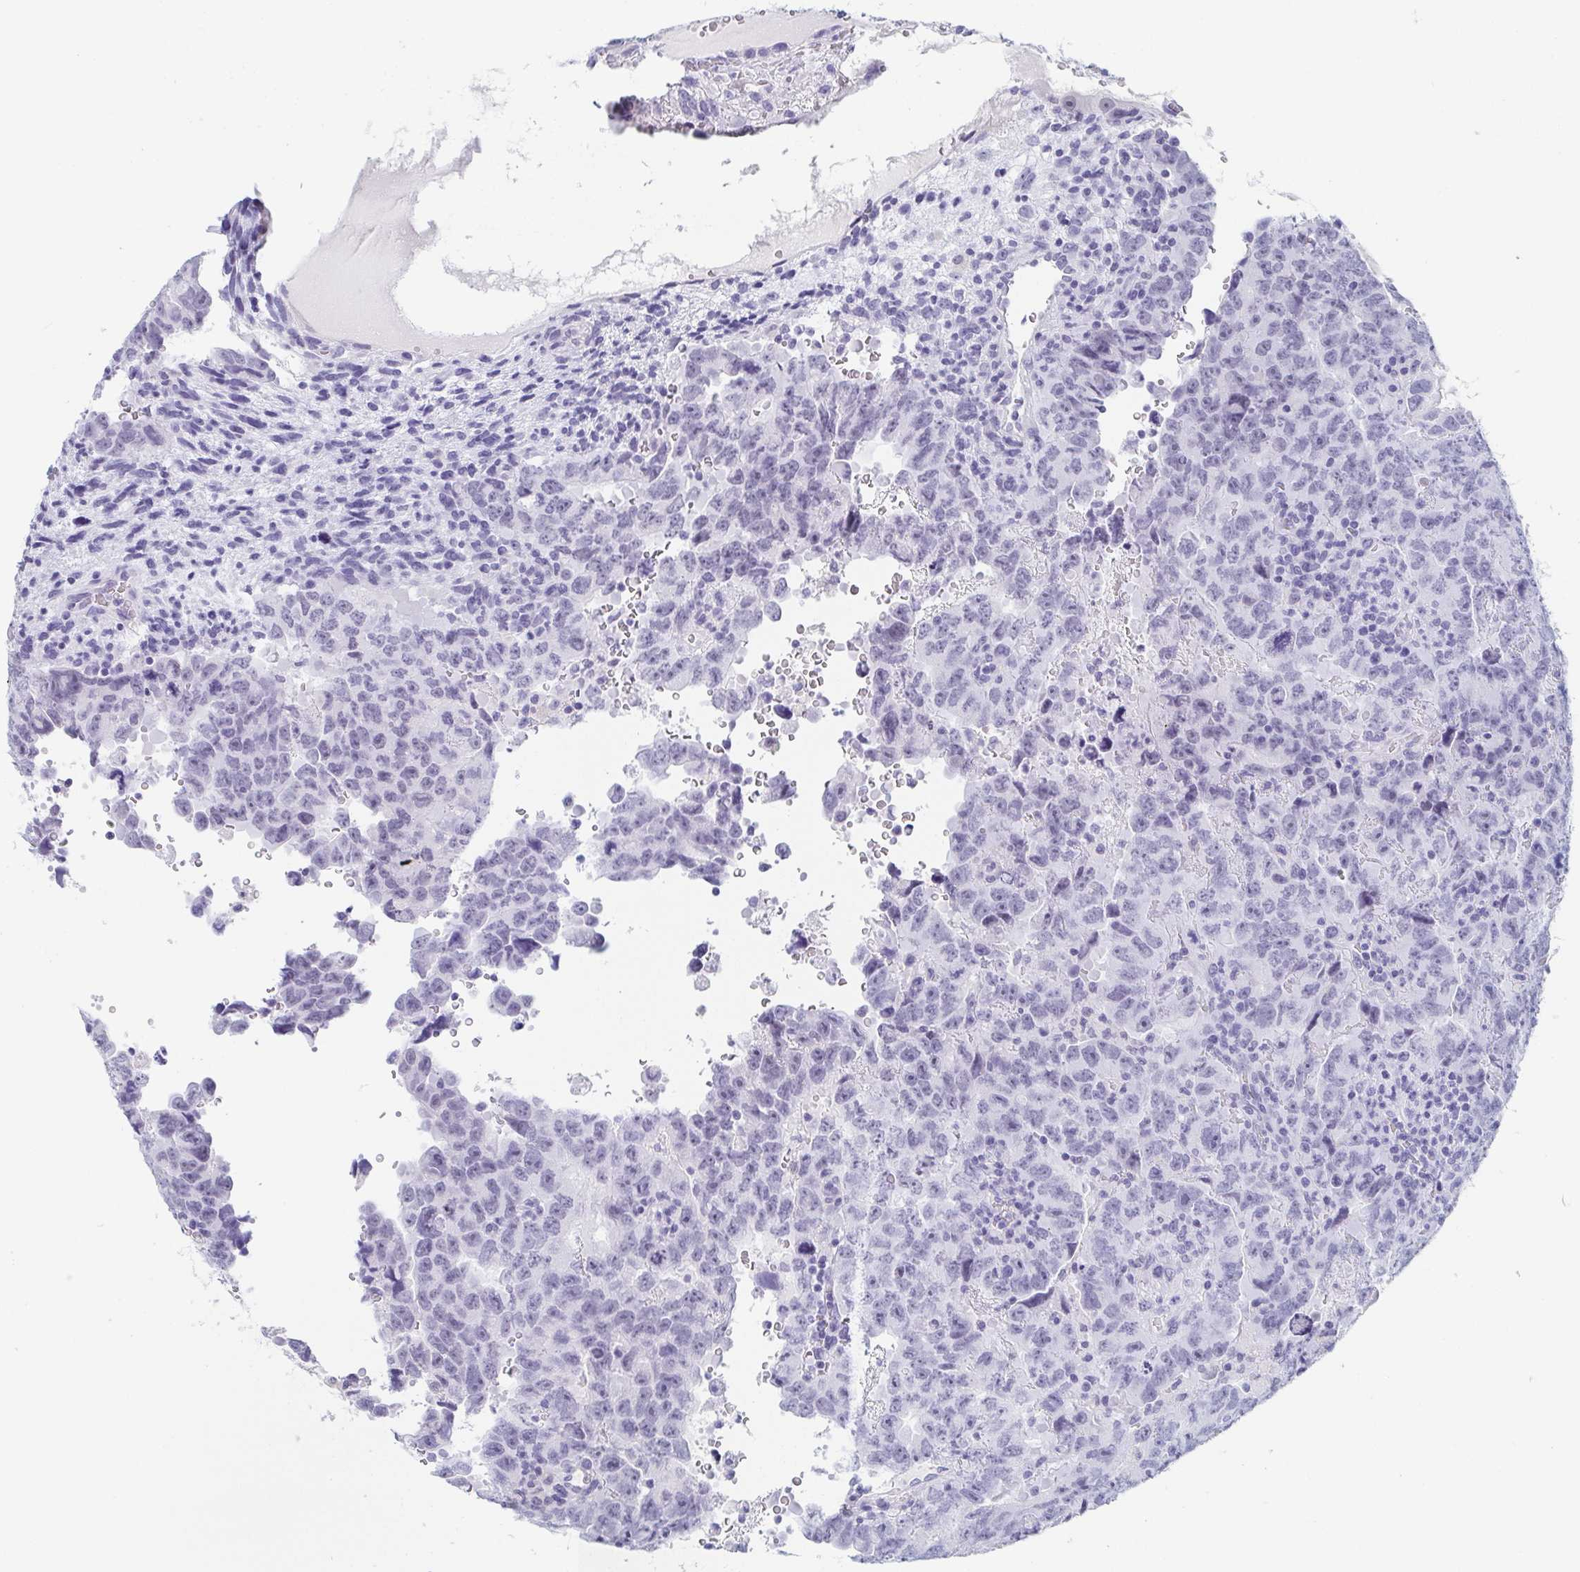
{"staining": {"intensity": "negative", "quantity": "none", "location": "none"}, "tissue": "testis cancer", "cell_type": "Tumor cells", "image_type": "cancer", "snomed": [{"axis": "morphology", "description": "Carcinoma, Embryonal, NOS"}, {"axis": "topography", "description": "Testis"}], "caption": "There is no significant expression in tumor cells of testis cancer. (Brightfield microscopy of DAB IHC at high magnification).", "gene": "REG4", "patient": {"sex": "male", "age": 24}}